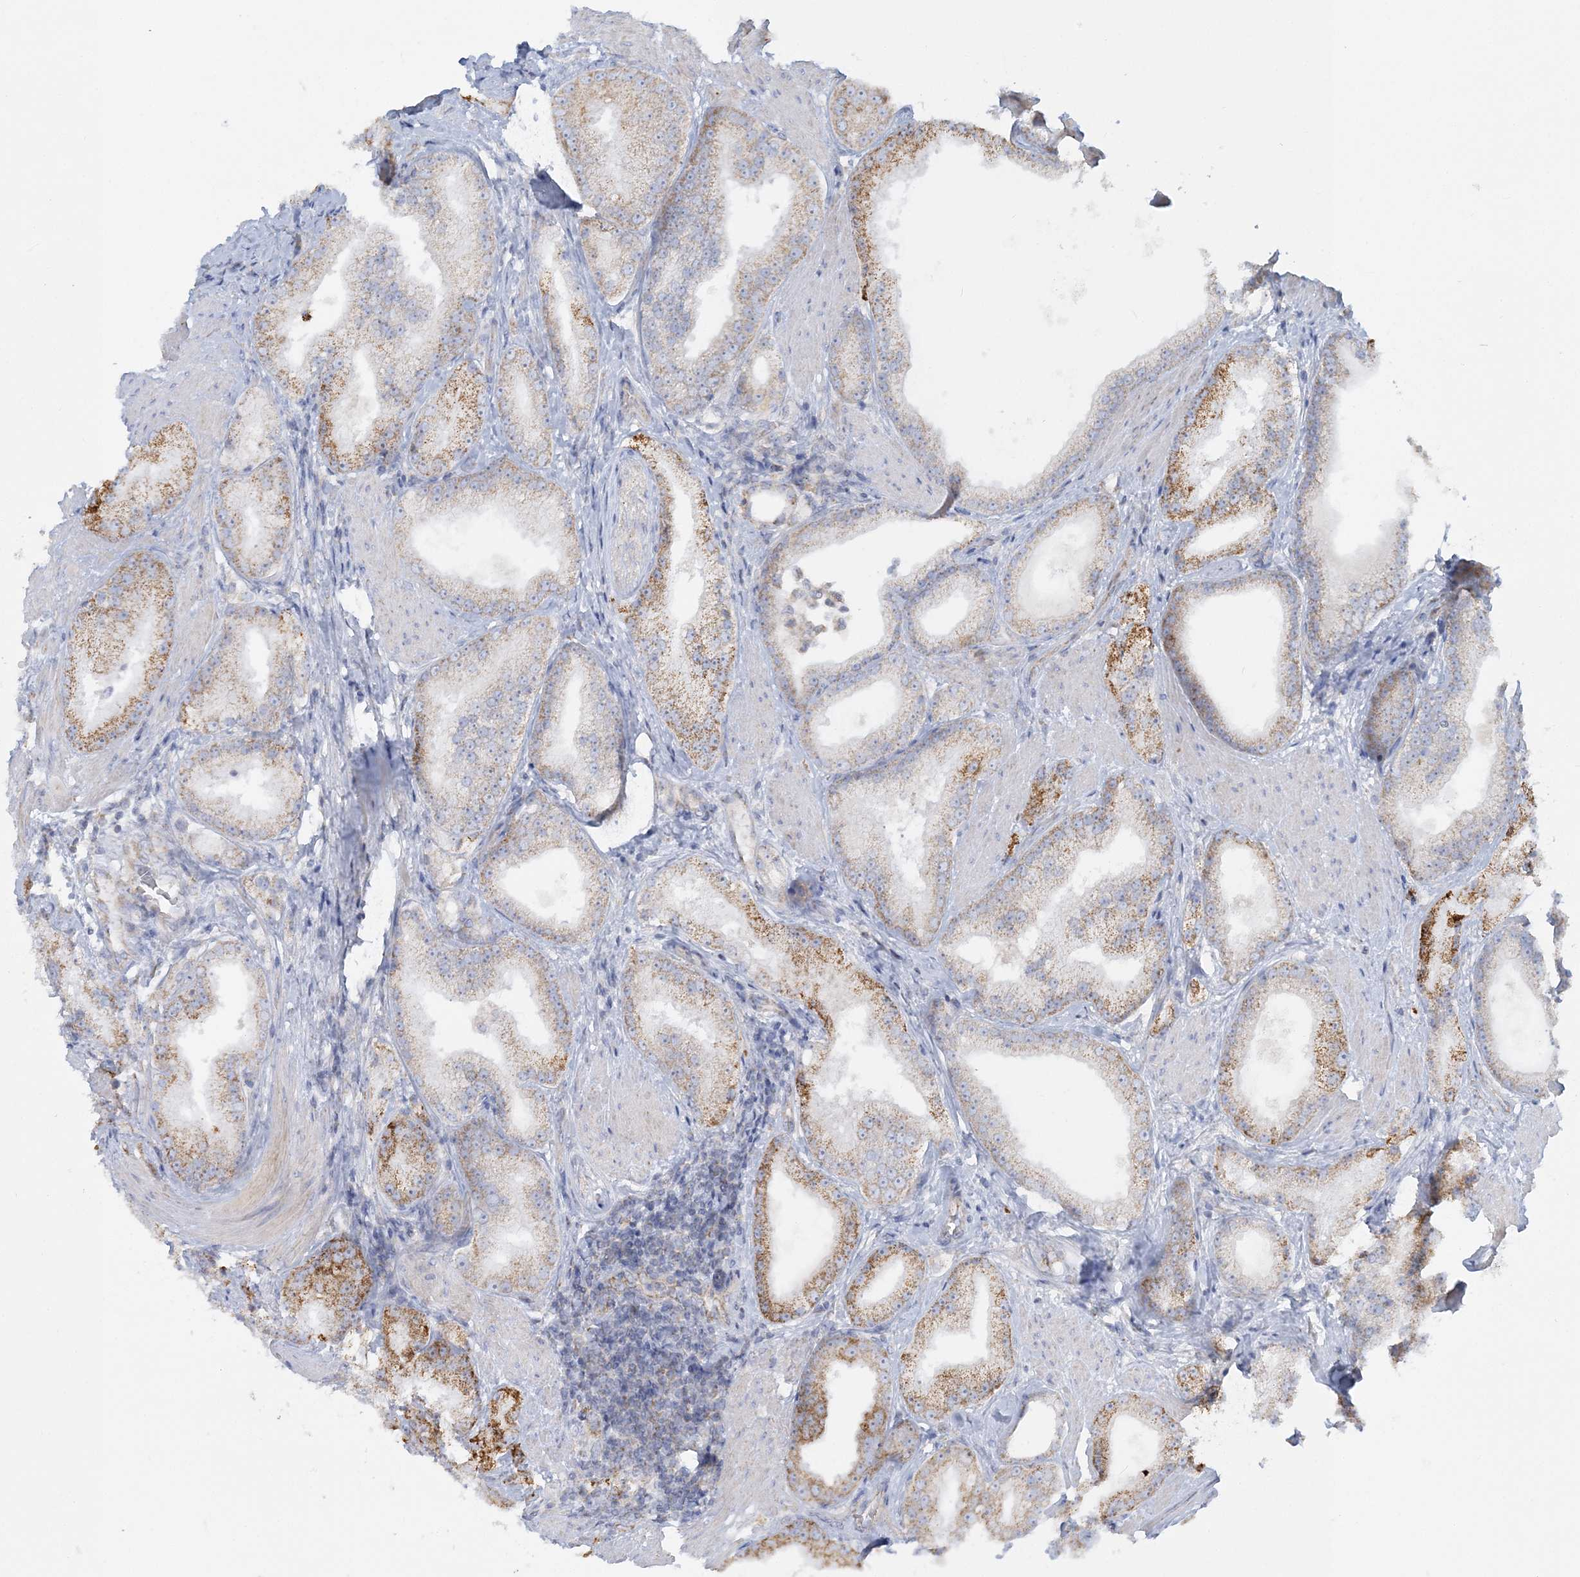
{"staining": {"intensity": "moderate", "quantity": "25%-75%", "location": "cytoplasmic/membranous"}, "tissue": "prostate cancer", "cell_type": "Tumor cells", "image_type": "cancer", "snomed": [{"axis": "morphology", "description": "Adenocarcinoma, Low grade"}, {"axis": "topography", "description": "Prostate"}], "caption": "A photomicrograph of prostate cancer (adenocarcinoma (low-grade)) stained for a protein demonstrates moderate cytoplasmic/membranous brown staining in tumor cells.", "gene": "TBC1D14", "patient": {"sex": "male", "age": 67}}